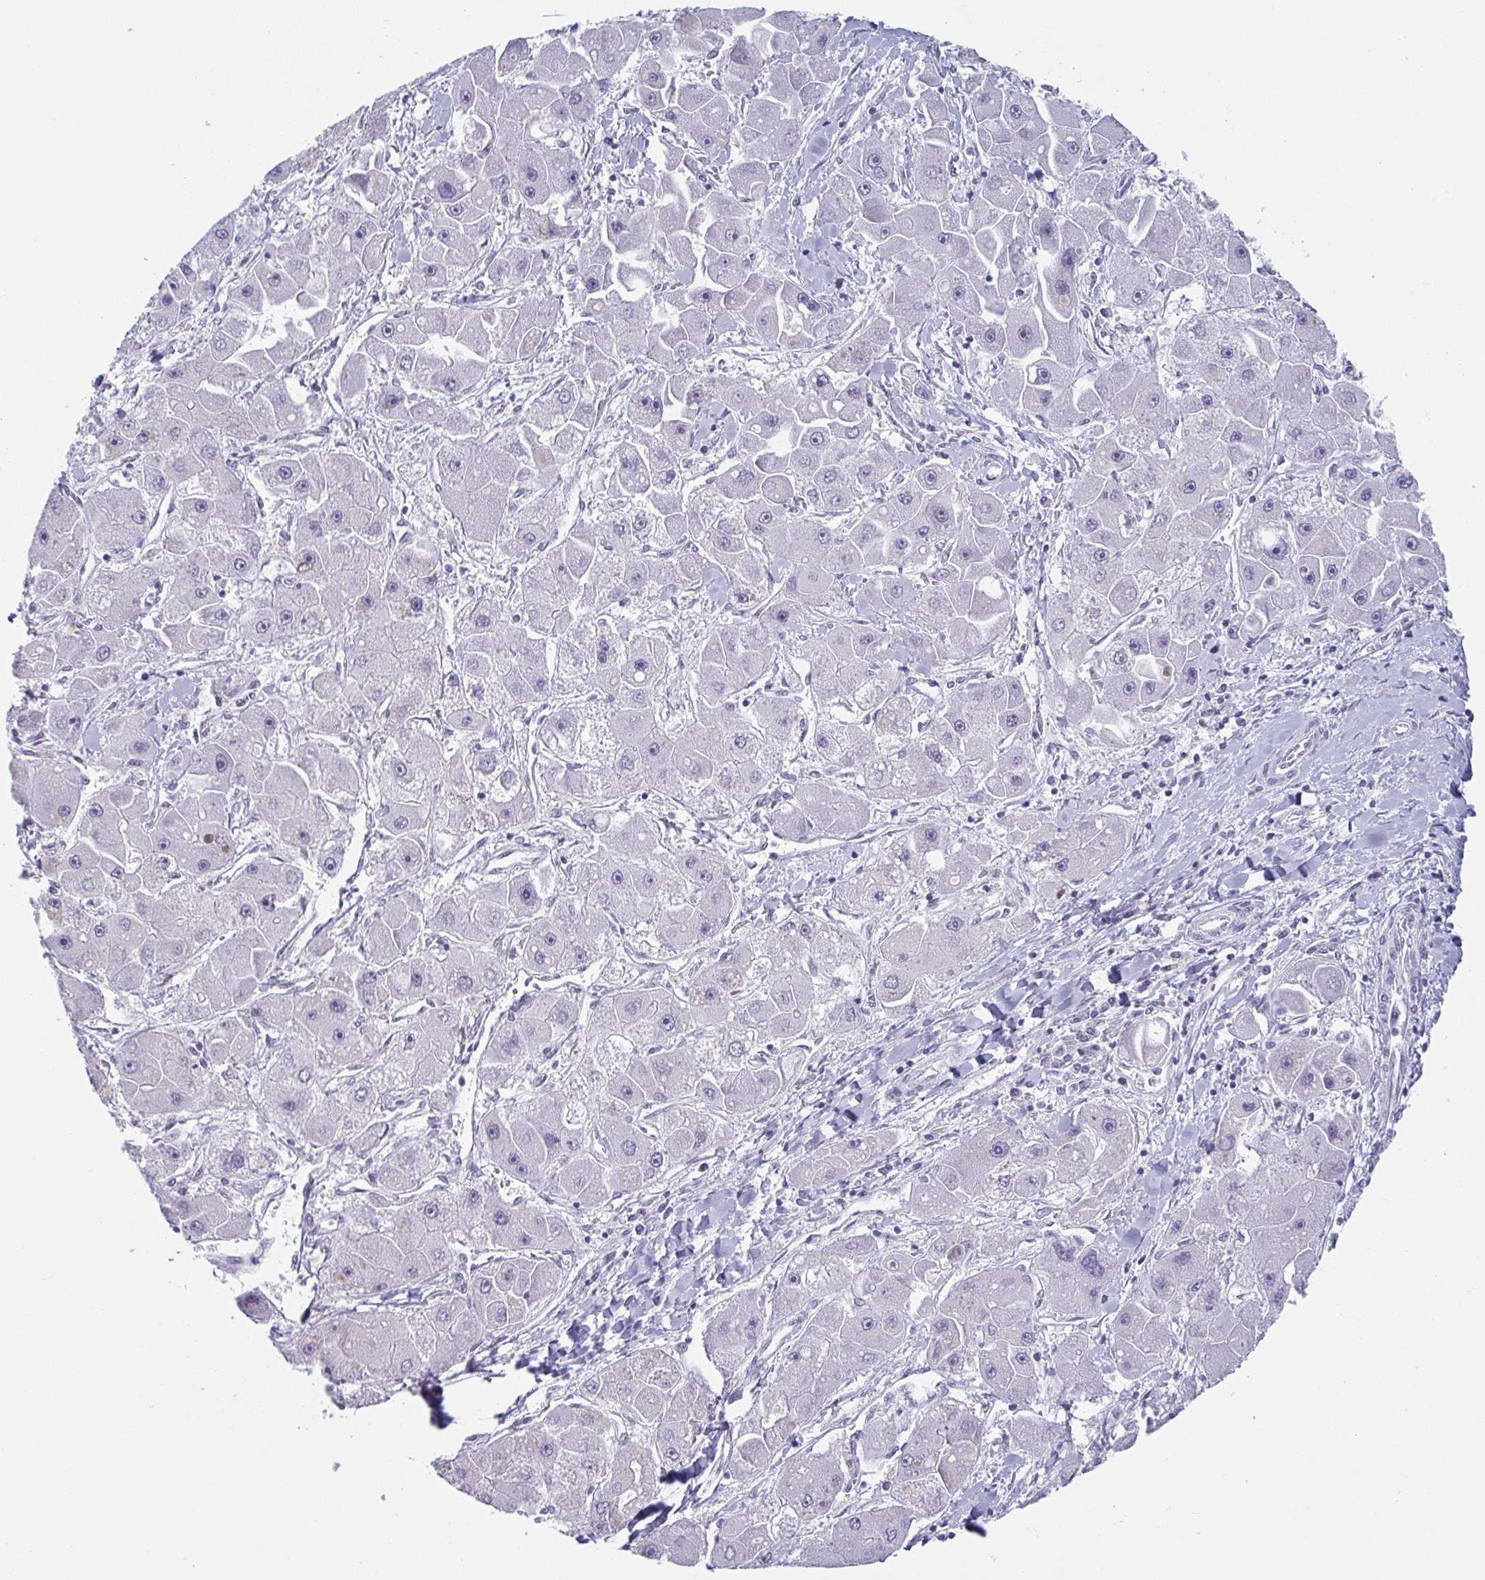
{"staining": {"intensity": "negative", "quantity": "none", "location": "none"}, "tissue": "liver cancer", "cell_type": "Tumor cells", "image_type": "cancer", "snomed": [{"axis": "morphology", "description": "Carcinoma, Hepatocellular, NOS"}, {"axis": "topography", "description": "Liver"}], "caption": "DAB (3,3'-diaminobenzidine) immunohistochemical staining of human hepatocellular carcinoma (liver) demonstrates no significant staining in tumor cells. (IHC, brightfield microscopy, high magnification).", "gene": "PRR14", "patient": {"sex": "male", "age": 24}}